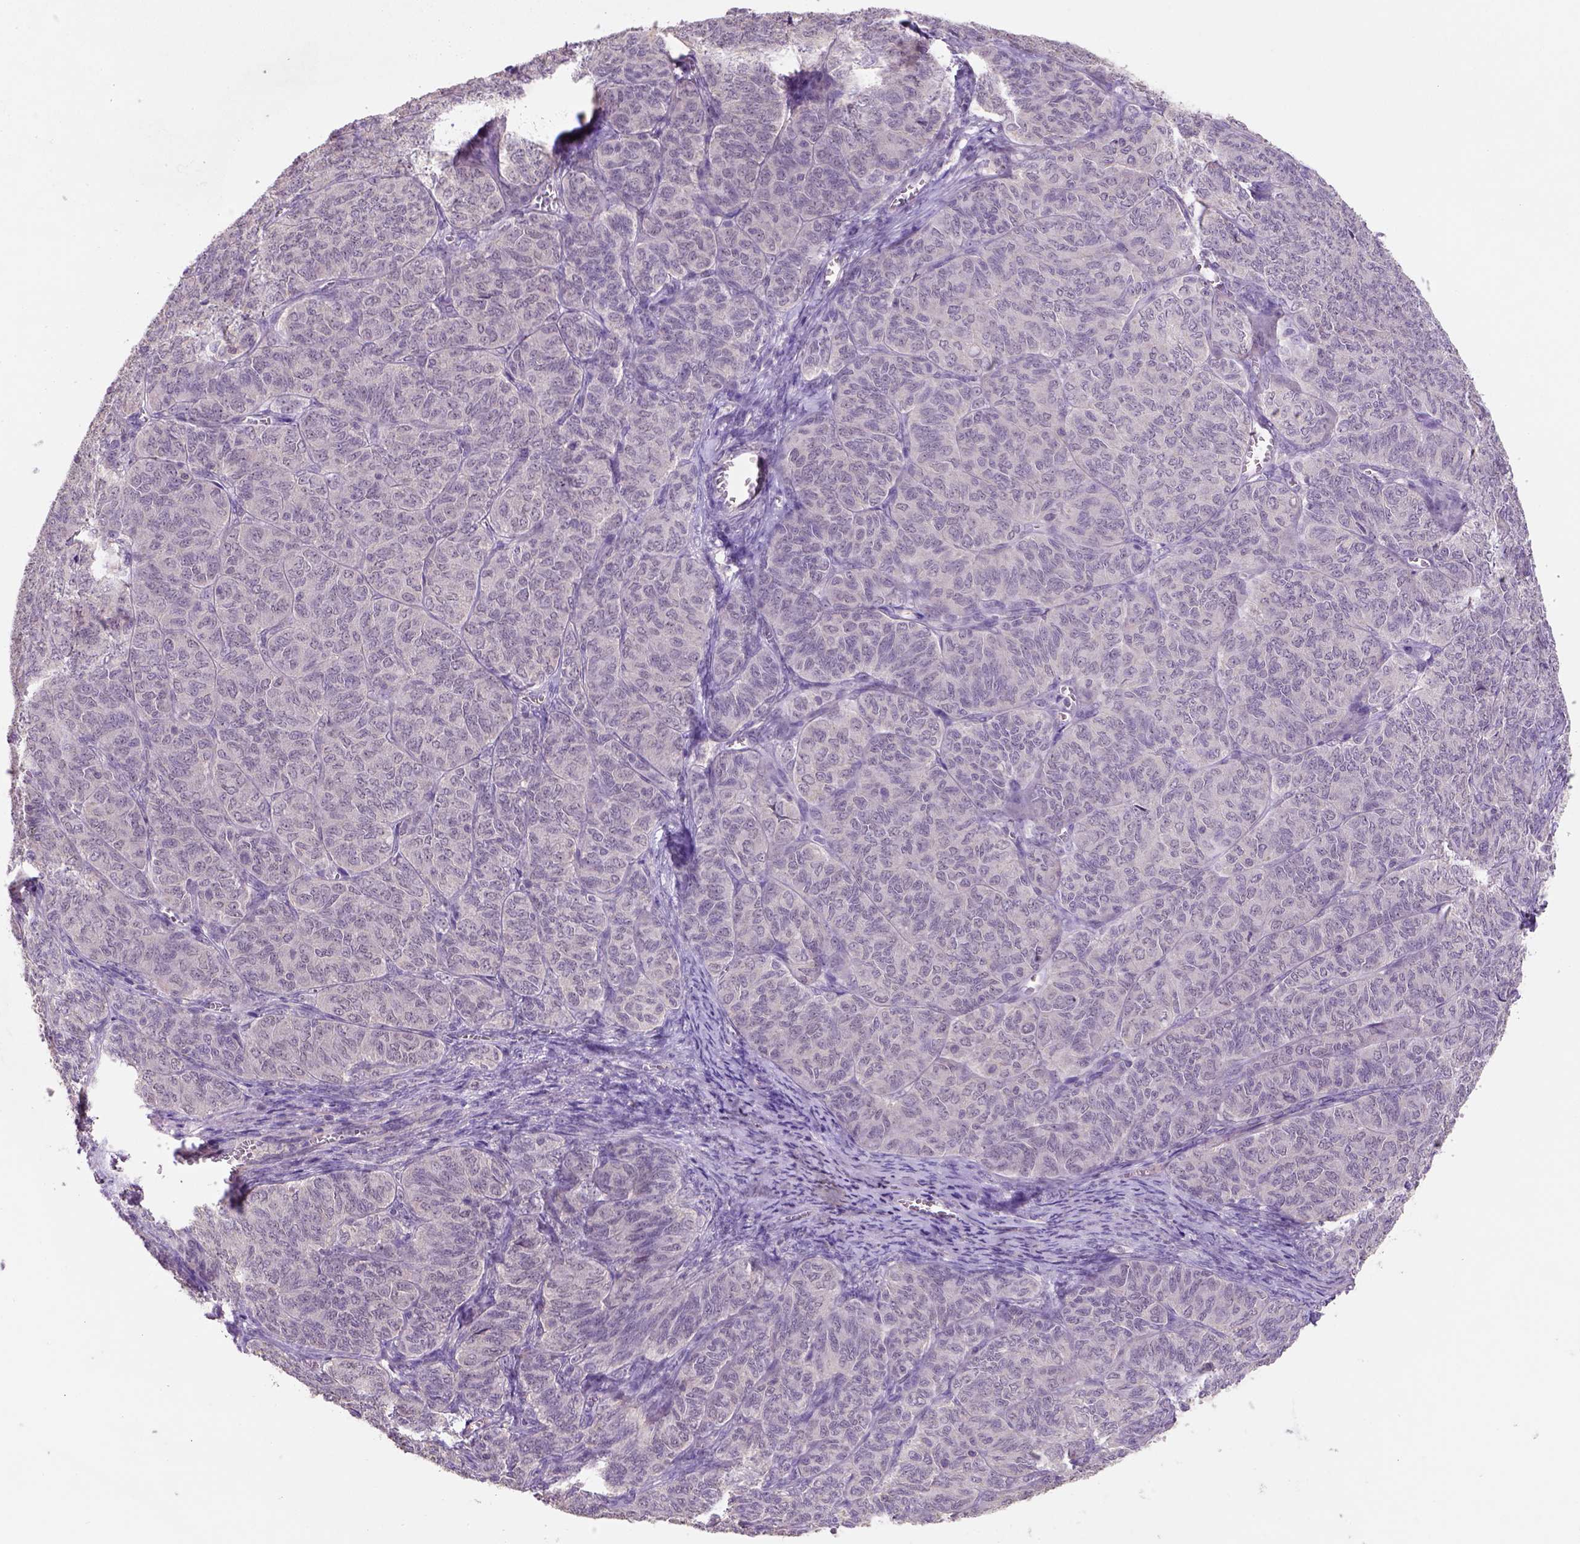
{"staining": {"intensity": "weak", "quantity": ">75%", "location": "cytoplasmic/membranous,nuclear"}, "tissue": "ovarian cancer", "cell_type": "Tumor cells", "image_type": "cancer", "snomed": [{"axis": "morphology", "description": "Carcinoma, endometroid"}, {"axis": "topography", "description": "Ovary"}], "caption": "Ovarian endometroid carcinoma was stained to show a protein in brown. There is low levels of weak cytoplasmic/membranous and nuclear positivity in approximately >75% of tumor cells. (DAB IHC with brightfield microscopy, high magnification).", "gene": "SCML4", "patient": {"sex": "female", "age": 80}}